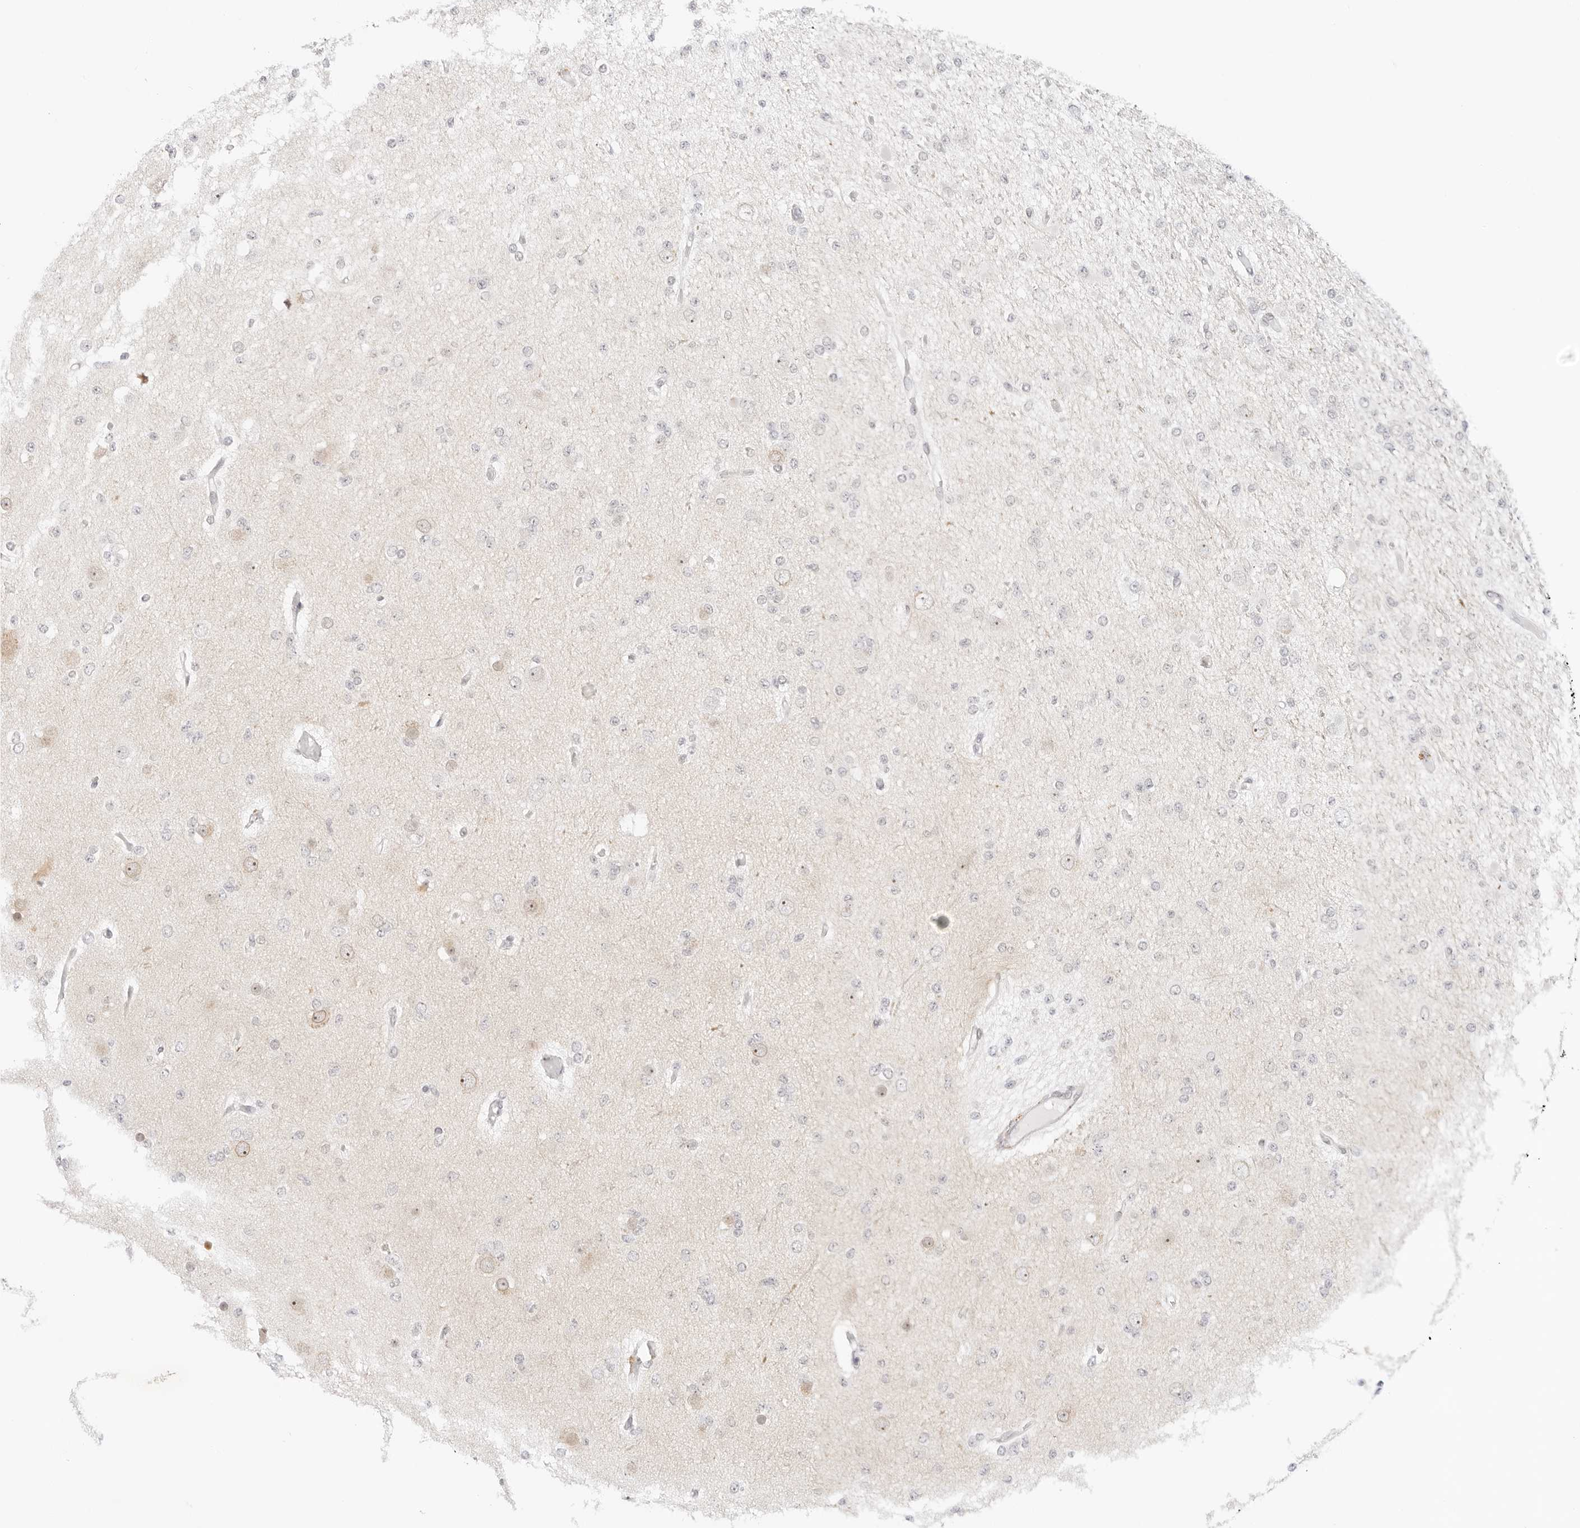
{"staining": {"intensity": "negative", "quantity": "none", "location": "none"}, "tissue": "glioma", "cell_type": "Tumor cells", "image_type": "cancer", "snomed": [{"axis": "morphology", "description": "Glioma, malignant, Low grade"}, {"axis": "topography", "description": "Brain"}], "caption": "Tumor cells show no significant protein positivity in malignant glioma (low-grade).", "gene": "HIPK3", "patient": {"sex": "female", "age": 22}}